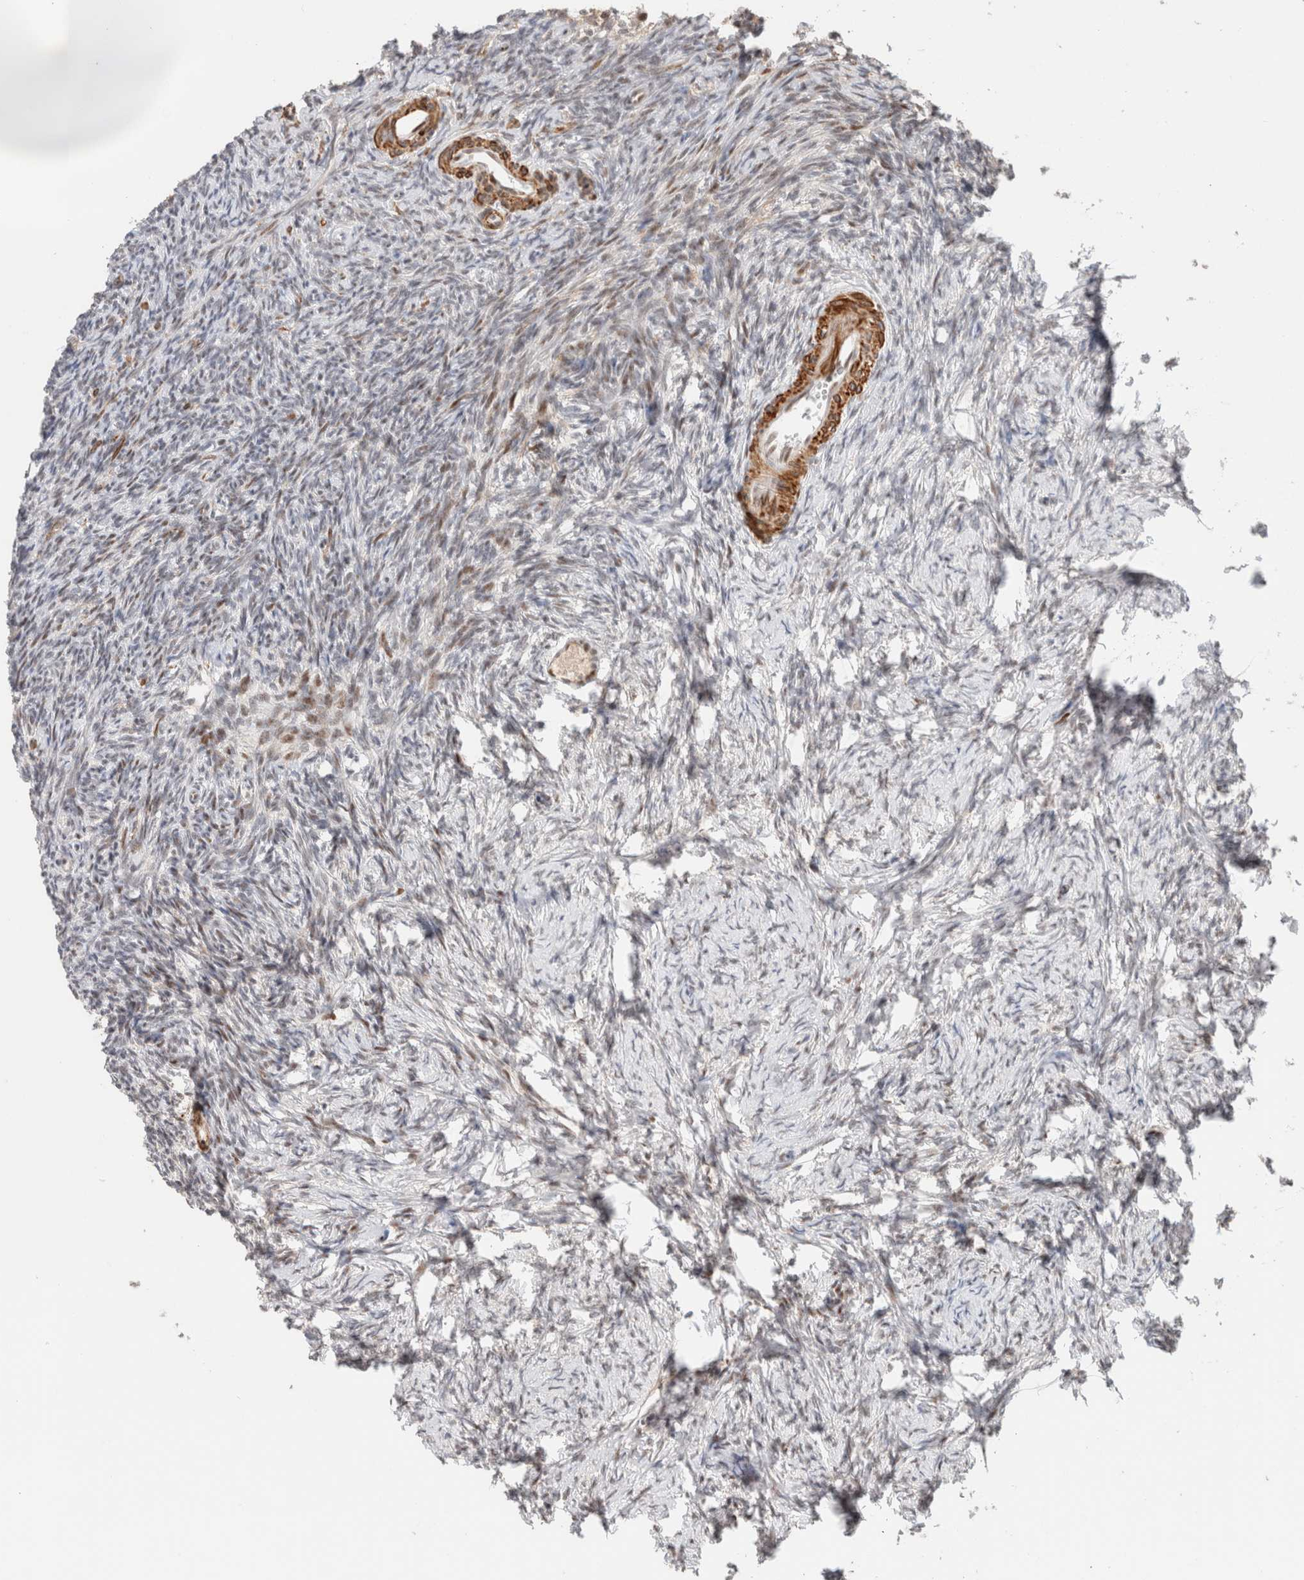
{"staining": {"intensity": "strong", "quantity": ">75%", "location": "cytoplasmic/membranous,nuclear"}, "tissue": "ovary", "cell_type": "Follicle cells", "image_type": "normal", "snomed": [{"axis": "morphology", "description": "Normal tissue, NOS"}, {"axis": "topography", "description": "Ovary"}], "caption": "This micrograph displays immunohistochemistry staining of benign ovary, with high strong cytoplasmic/membranous,nuclear positivity in about >75% of follicle cells.", "gene": "ID3", "patient": {"sex": "female", "age": 34}}